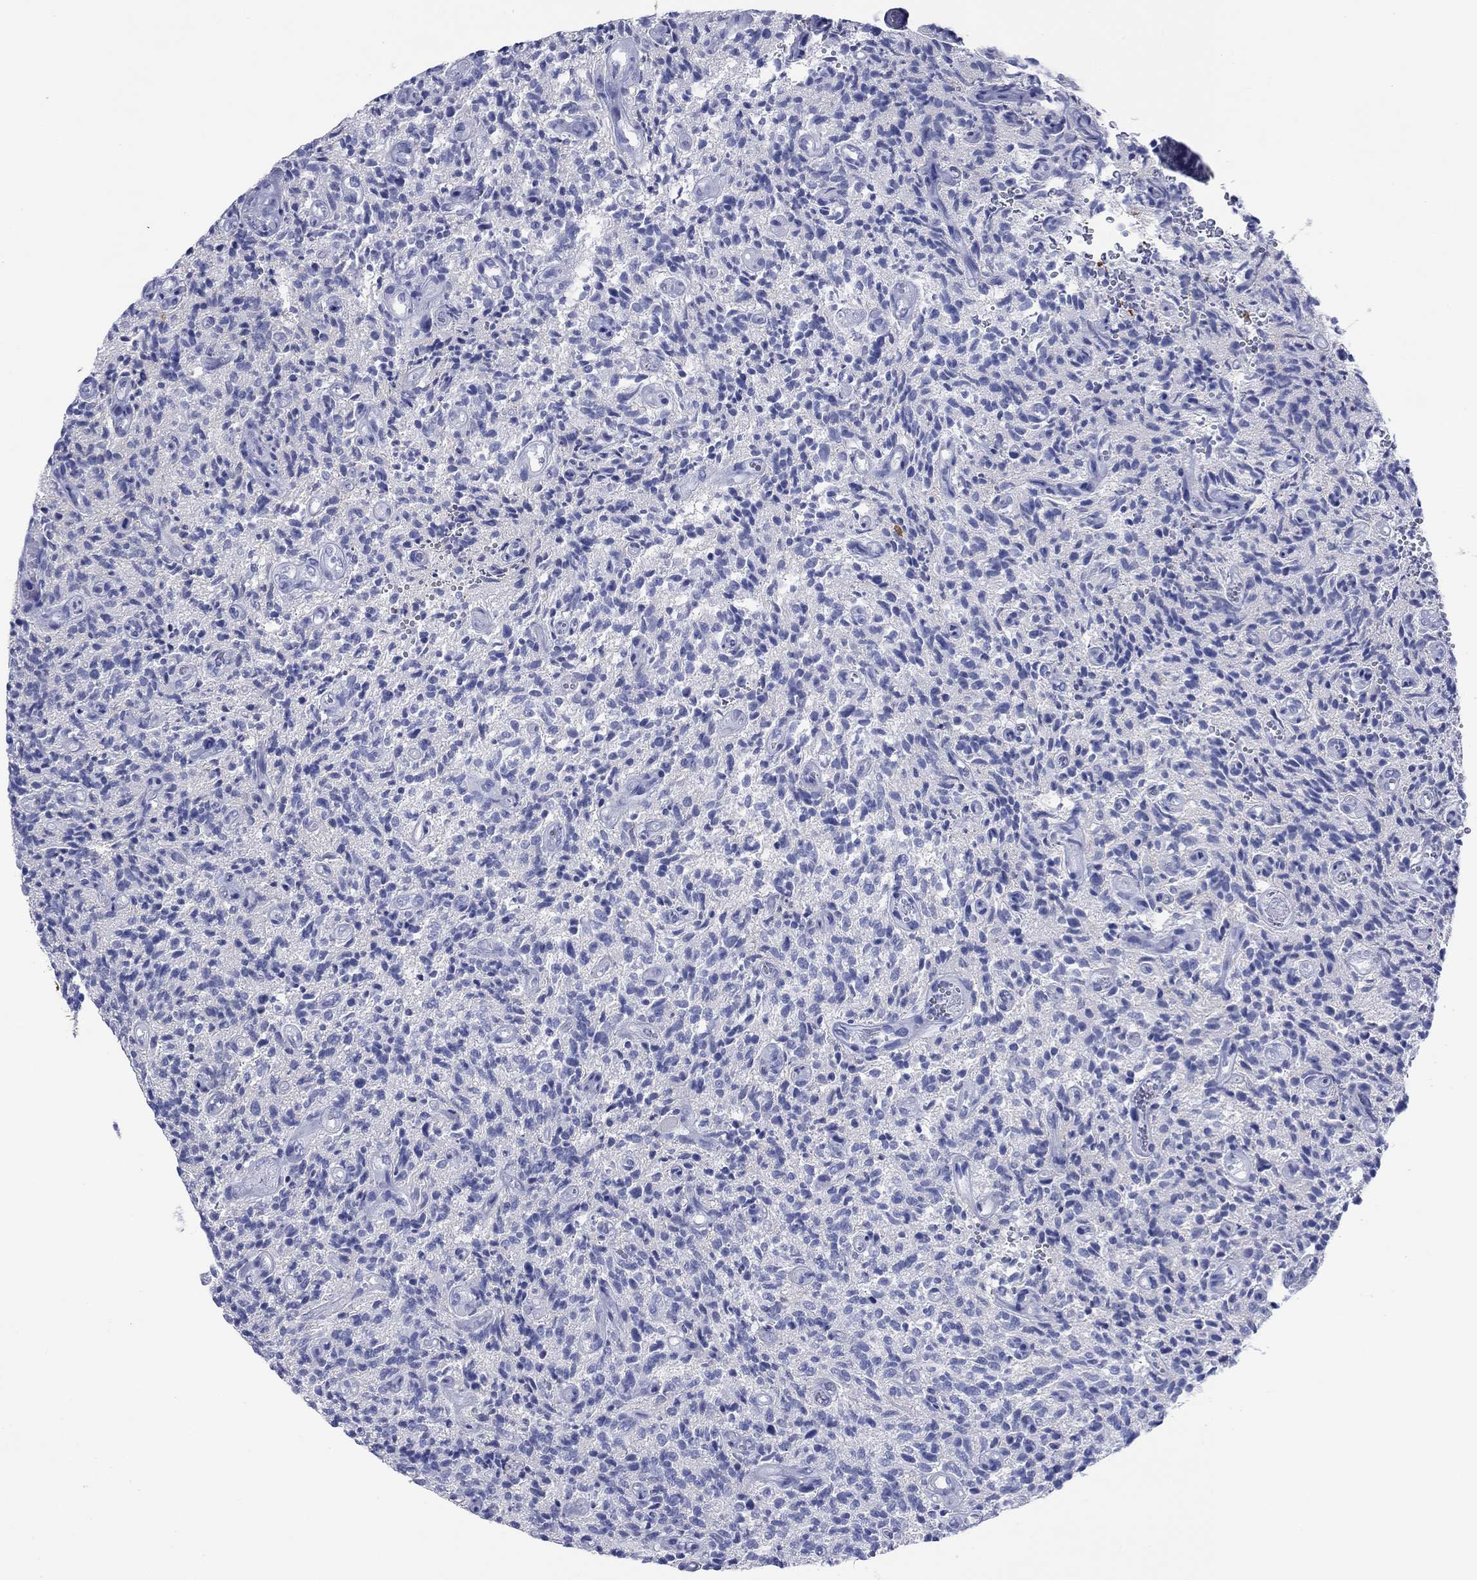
{"staining": {"intensity": "negative", "quantity": "none", "location": "none"}, "tissue": "glioma", "cell_type": "Tumor cells", "image_type": "cancer", "snomed": [{"axis": "morphology", "description": "Glioma, malignant, High grade"}, {"axis": "topography", "description": "Brain"}], "caption": "Tumor cells are negative for brown protein staining in glioma.", "gene": "ATP1B1", "patient": {"sex": "male", "age": 64}}